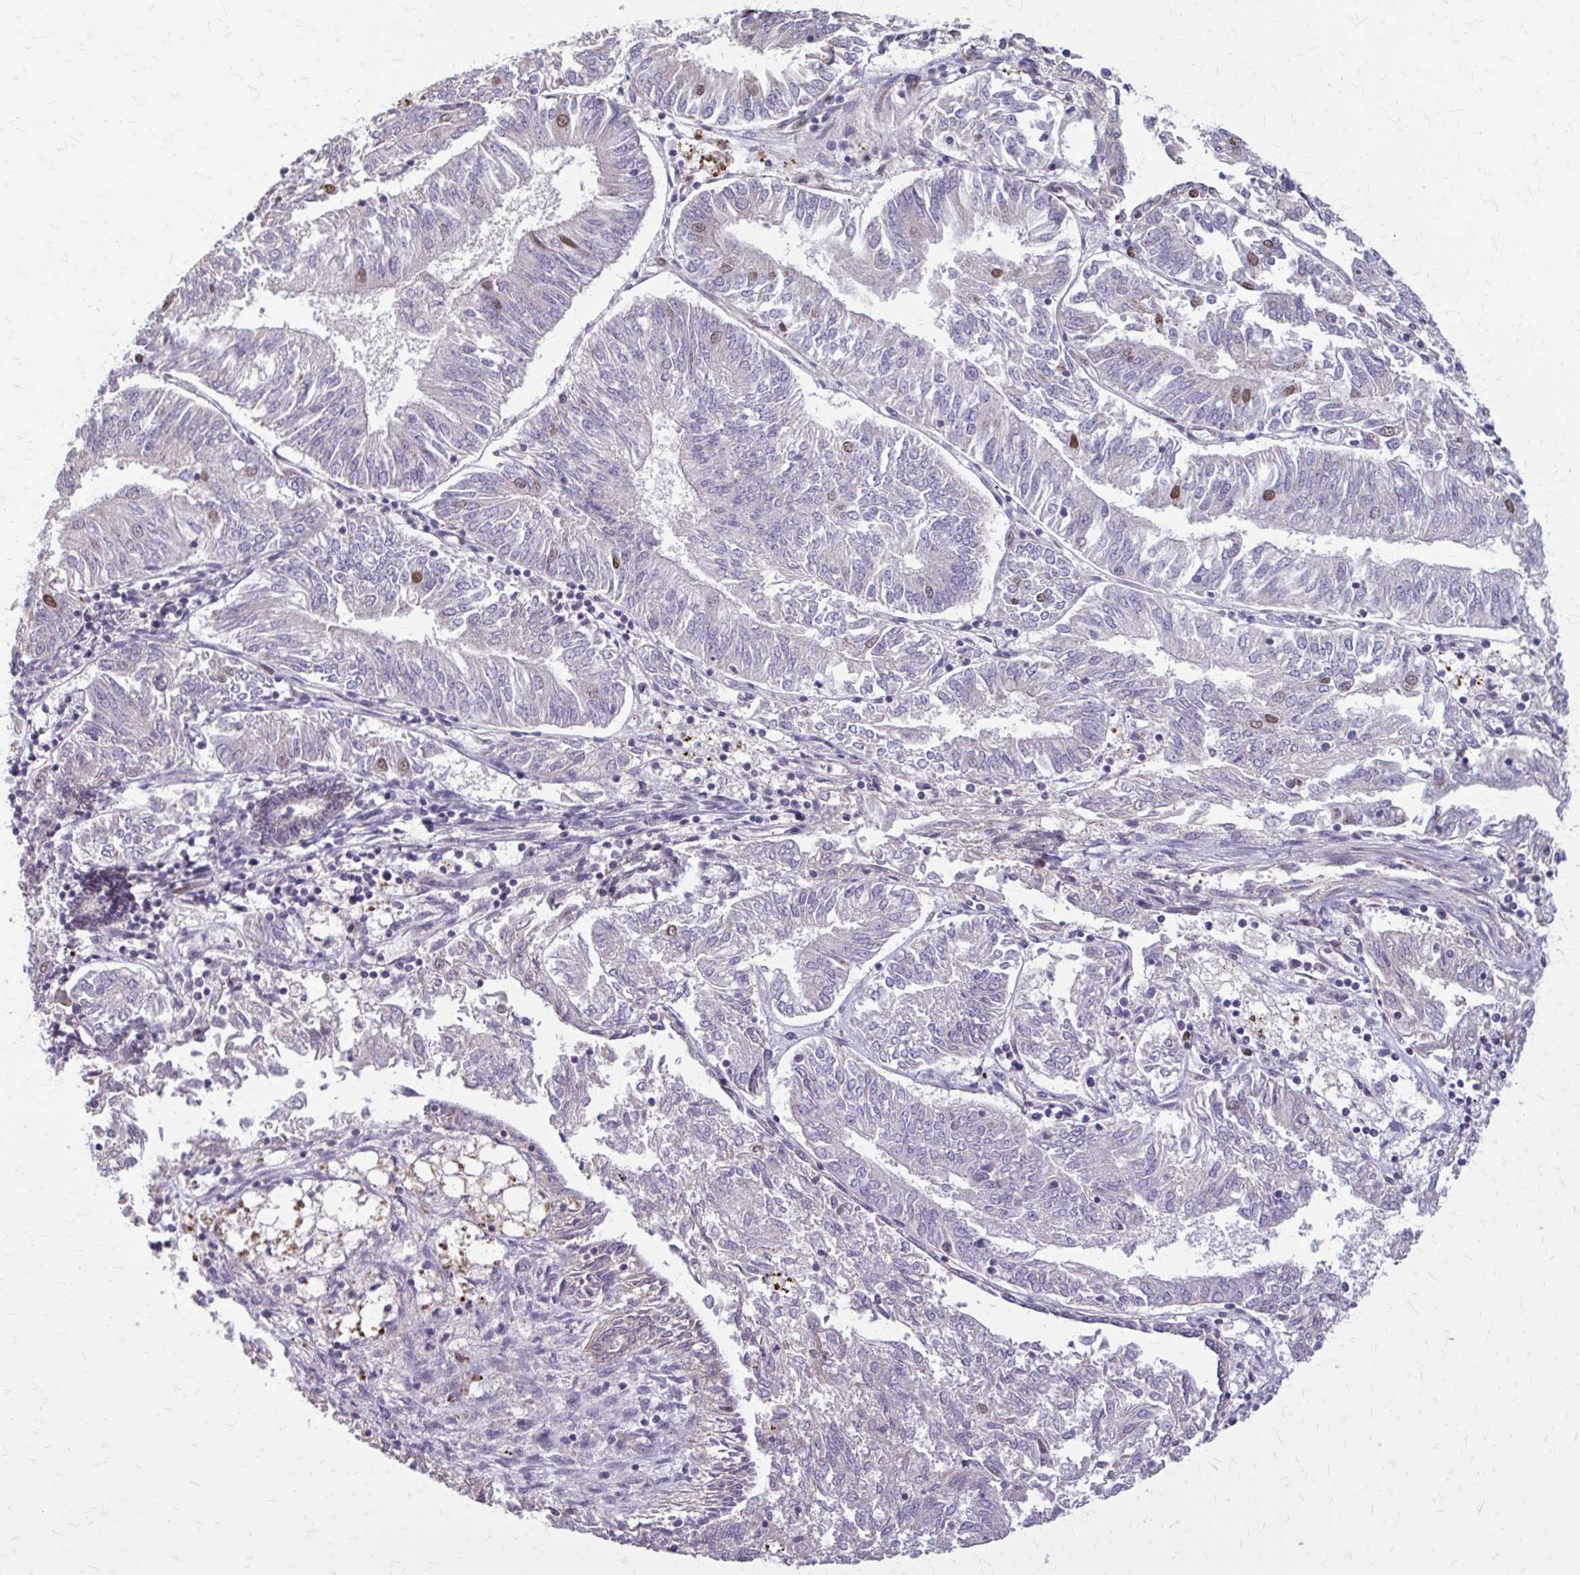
{"staining": {"intensity": "negative", "quantity": "none", "location": "none"}, "tissue": "endometrial cancer", "cell_type": "Tumor cells", "image_type": "cancer", "snomed": [{"axis": "morphology", "description": "Adenocarcinoma, NOS"}, {"axis": "topography", "description": "Endometrium"}], "caption": "The immunohistochemistry (IHC) photomicrograph has no significant positivity in tumor cells of endometrial cancer (adenocarcinoma) tissue.", "gene": "TTF1", "patient": {"sex": "female", "age": 58}}